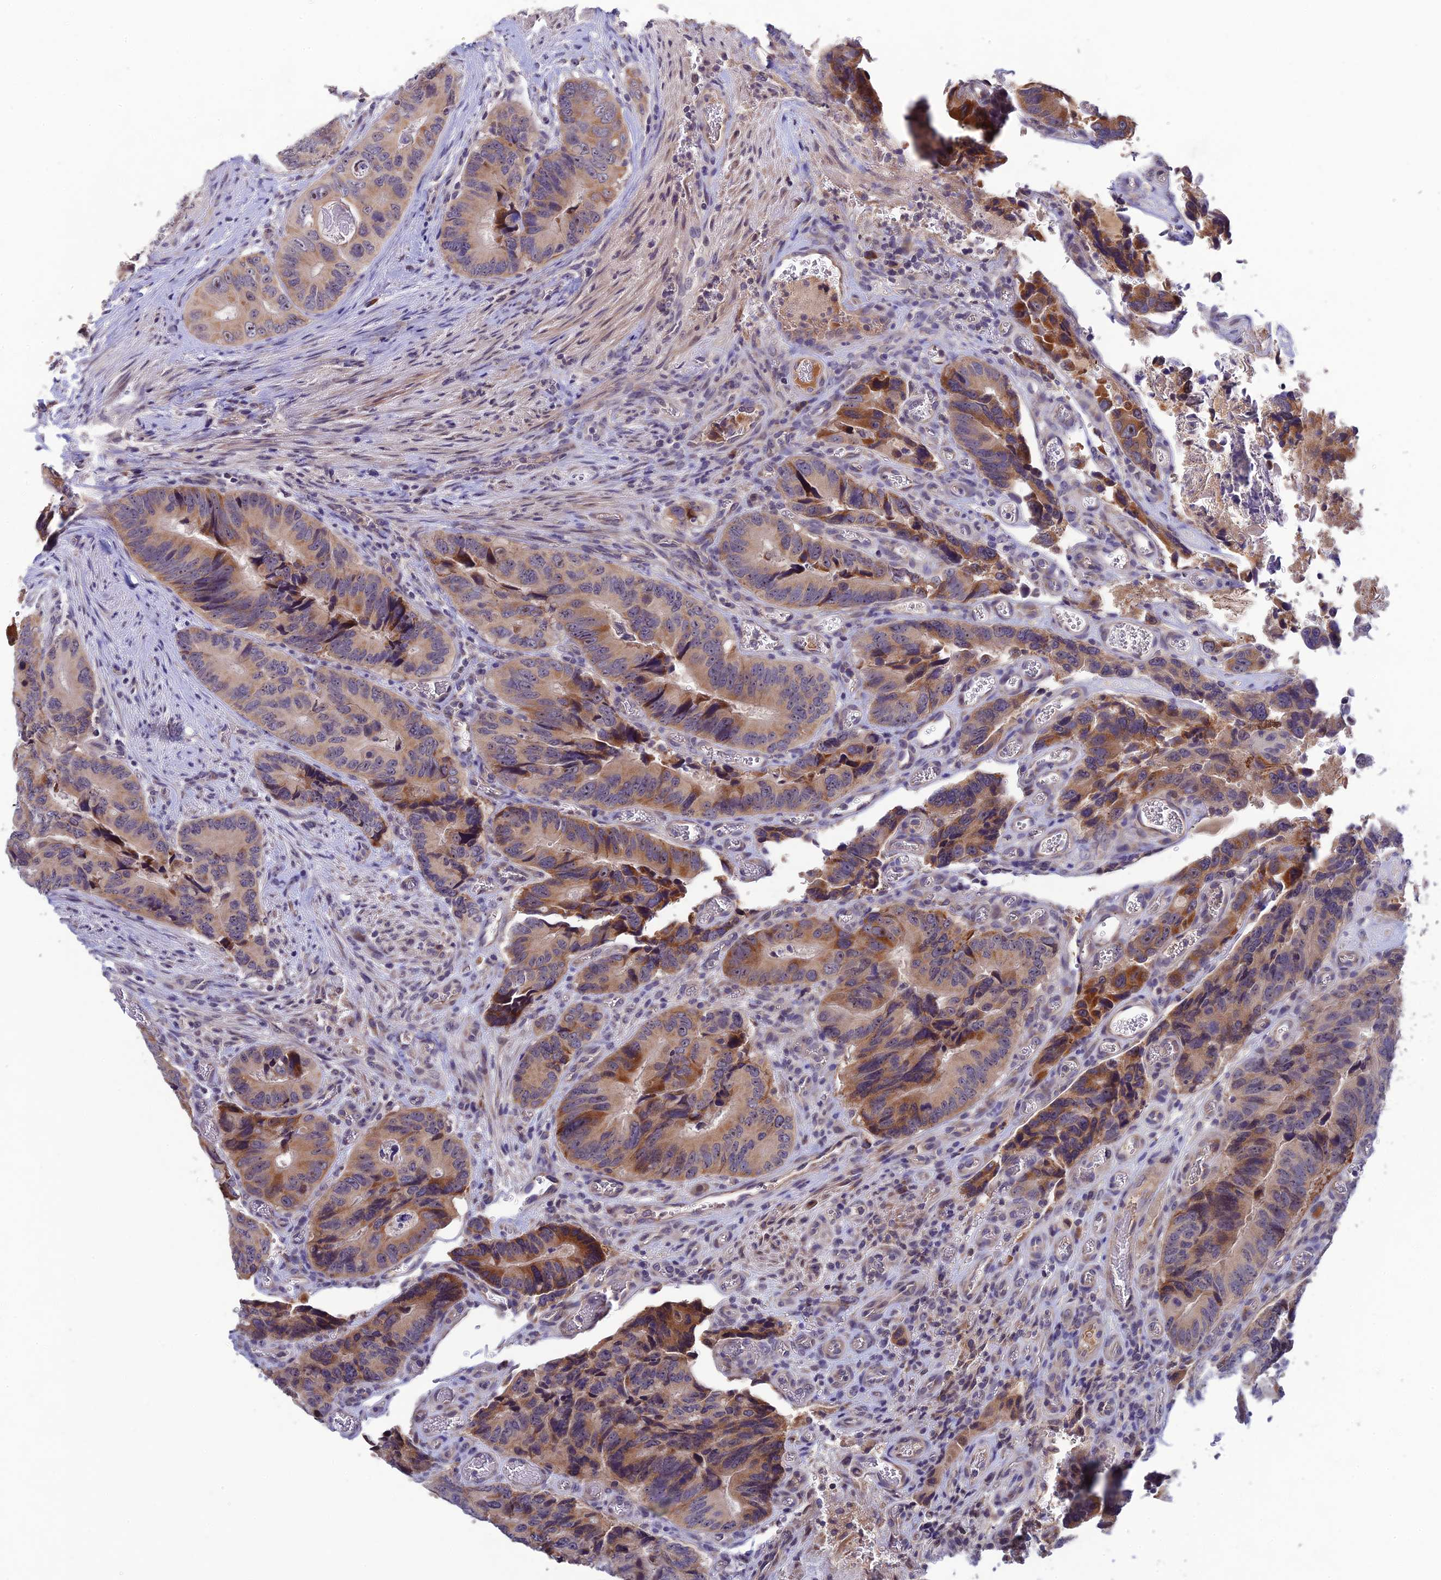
{"staining": {"intensity": "moderate", "quantity": ">75%", "location": "cytoplasmic/membranous"}, "tissue": "colorectal cancer", "cell_type": "Tumor cells", "image_type": "cancer", "snomed": [{"axis": "morphology", "description": "Adenocarcinoma, NOS"}, {"axis": "topography", "description": "Colon"}], "caption": "Colorectal cancer (adenocarcinoma) tissue demonstrates moderate cytoplasmic/membranous expression in about >75% of tumor cells, visualized by immunohistochemistry. Using DAB (brown) and hematoxylin (blue) stains, captured at high magnification using brightfield microscopy.", "gene": "CHST5", "patient": {"sex": "male", "age": 84}}